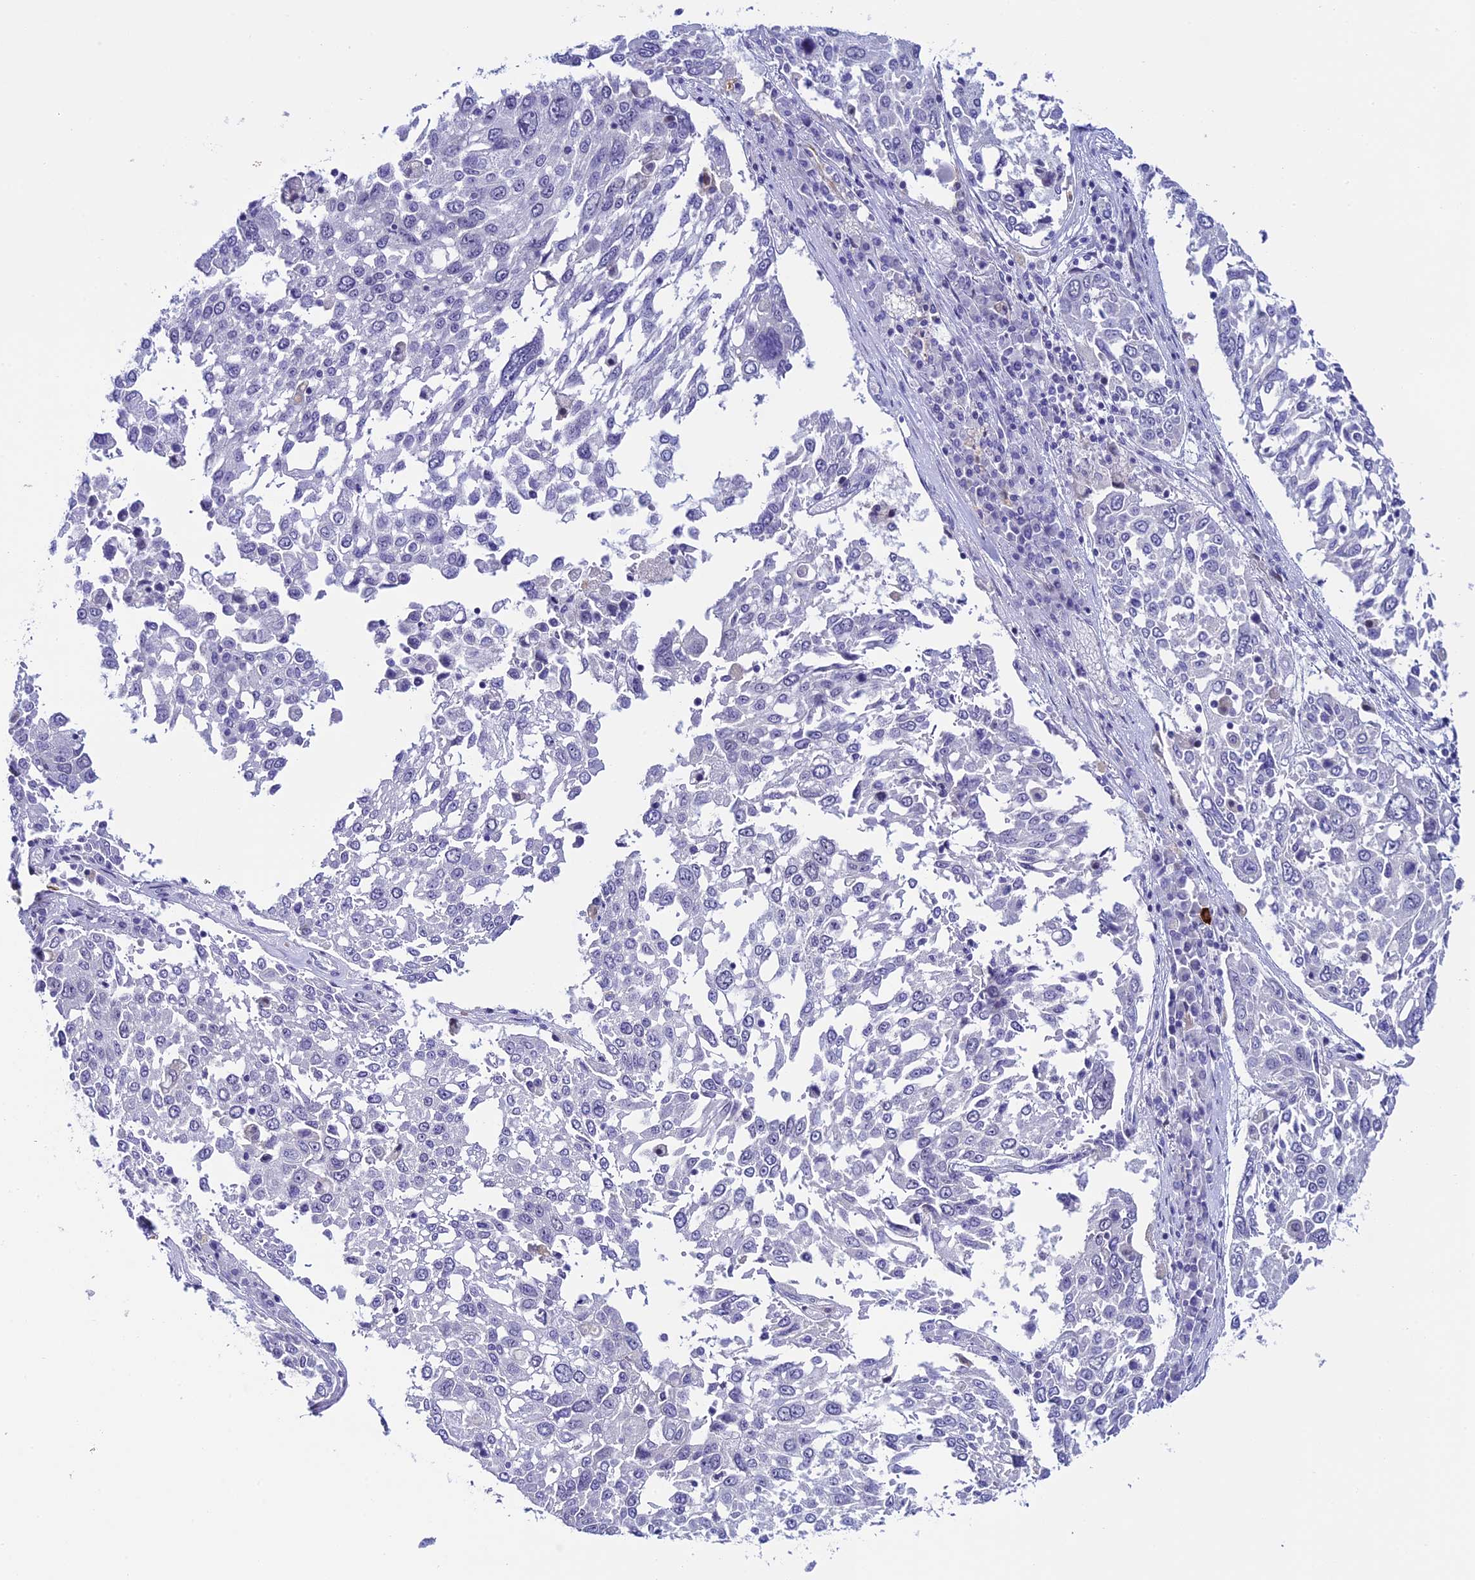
{"staining": {"intensity": "negative", "quantity": "none", "location": "none"}, "tissue": "lung cancer", "cell_type": "Tumor cells", "image_type": "cancer", "snomed": [{"axis": "morphology", "description": "Squamous cell carcinoma, NOS"}, {"axis": "topography", "description": "Lung"}], "caption": "IHC histopathology image of neoplastic tissue: lung cancer stained with DAB (3,3'-diaminobenzidine) displays no significant protein staining in tumor cells. Nuclei are stained in blue.", "gene": "RASGEF1B", "patient": {"sex": "male", "age": 65}}